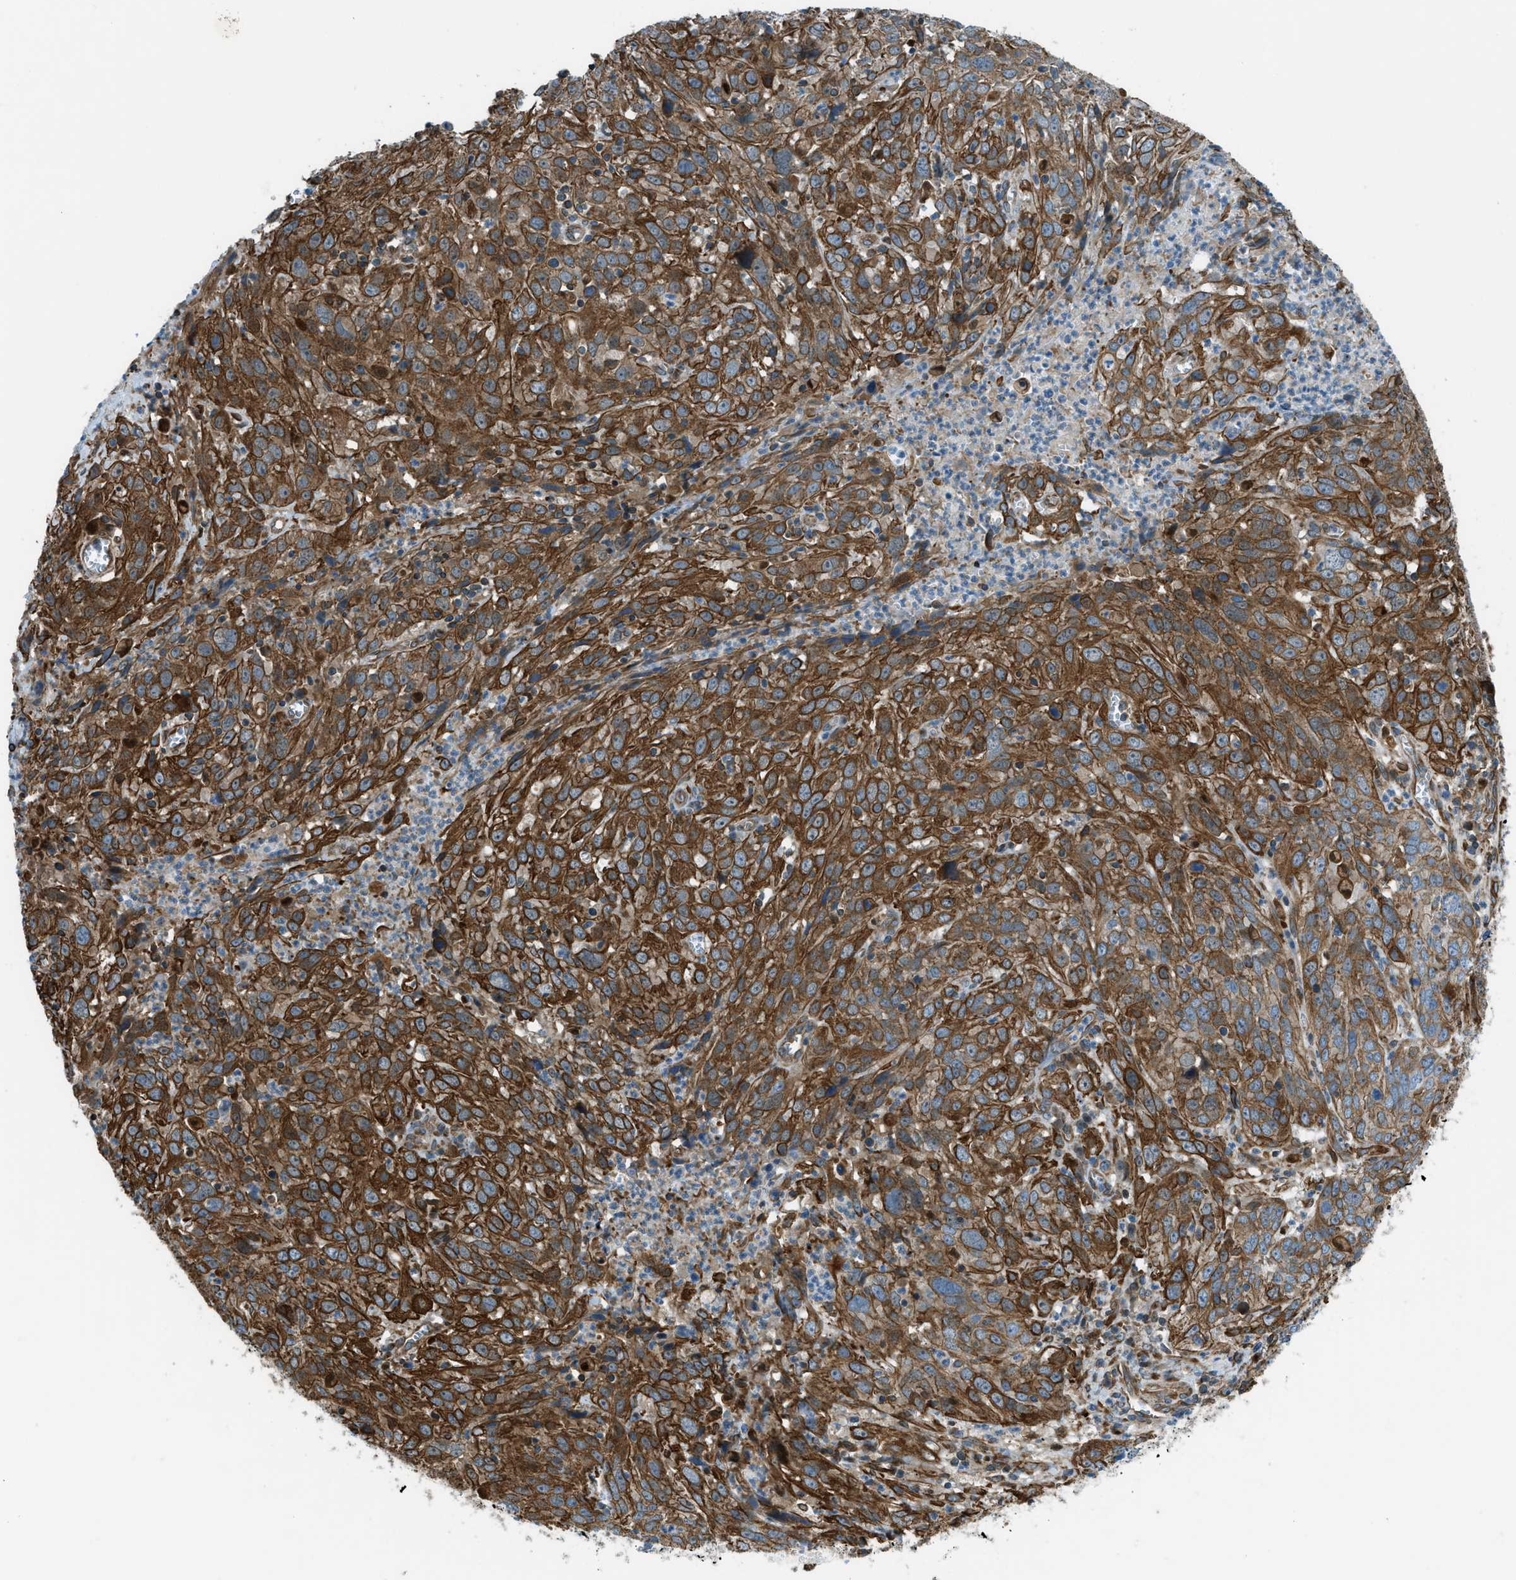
{"staining": {"intensity": "strong", "quantity": ">75%", "location": "cytoplasmic/membranous"}, "tissue": "cervical cancer", "cell_type": "Tumor cells", "image_type": "cancer", "snomed": [{"axis": "morphology", "description": "Squamous cell carcinoma, NOS"}, {"axis": "topography", "description": "Cervix"}], "caption": "IHC micrograph of neoplastic tissue: human cervical cancer stained using immunohistochemistry (IHC) exhibits high levels of strong protein expression localized specifically in the cytoplasmic/membranous of tumor cells, appearing as a cytoplasmic/membranous brown color.", "gene": "DMAC1", "patient": {"sex": "female", "age": 32}}